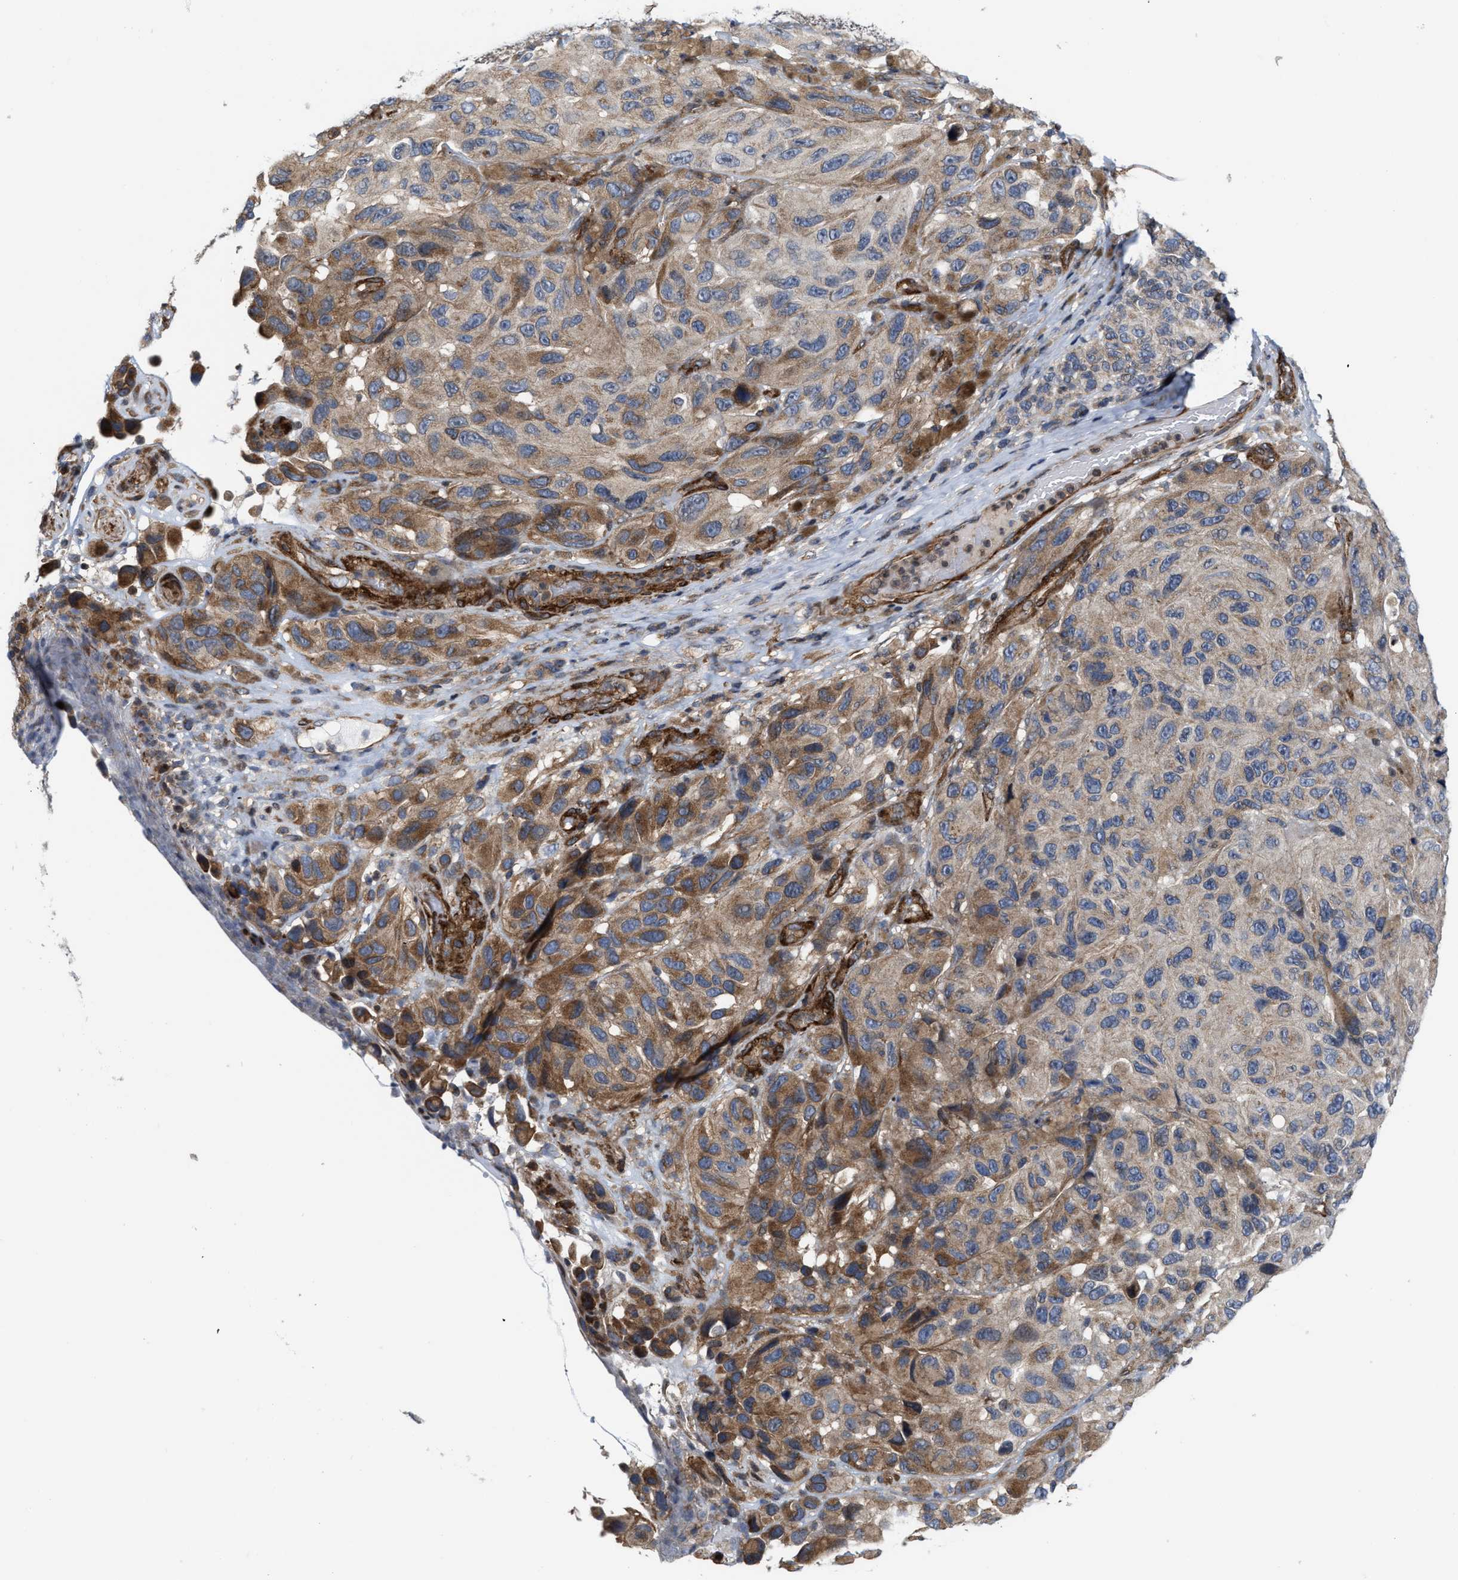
{"staining": {"intensity": "moderate", "quantity": "25%-75%", "location": "cytoplasmic/membranous"}, "tissue": "melanoma", "cell_type": "Tumor cells", "image_type": "cancer", "snomed": [{"axis": "morphology", "description": "Malignant melanoma, NOS"}, {"axis": "topography", "description": "Skin"}], "caption": "Immunohistochemical staining of malignant melanoma shows medium levels of moderate cytoplasmic/membranous protein expression in approximately 25%-75% of tumor cells.", "gene": "TGFB1I1", "patient": {"sex": "female", "age": 73}}